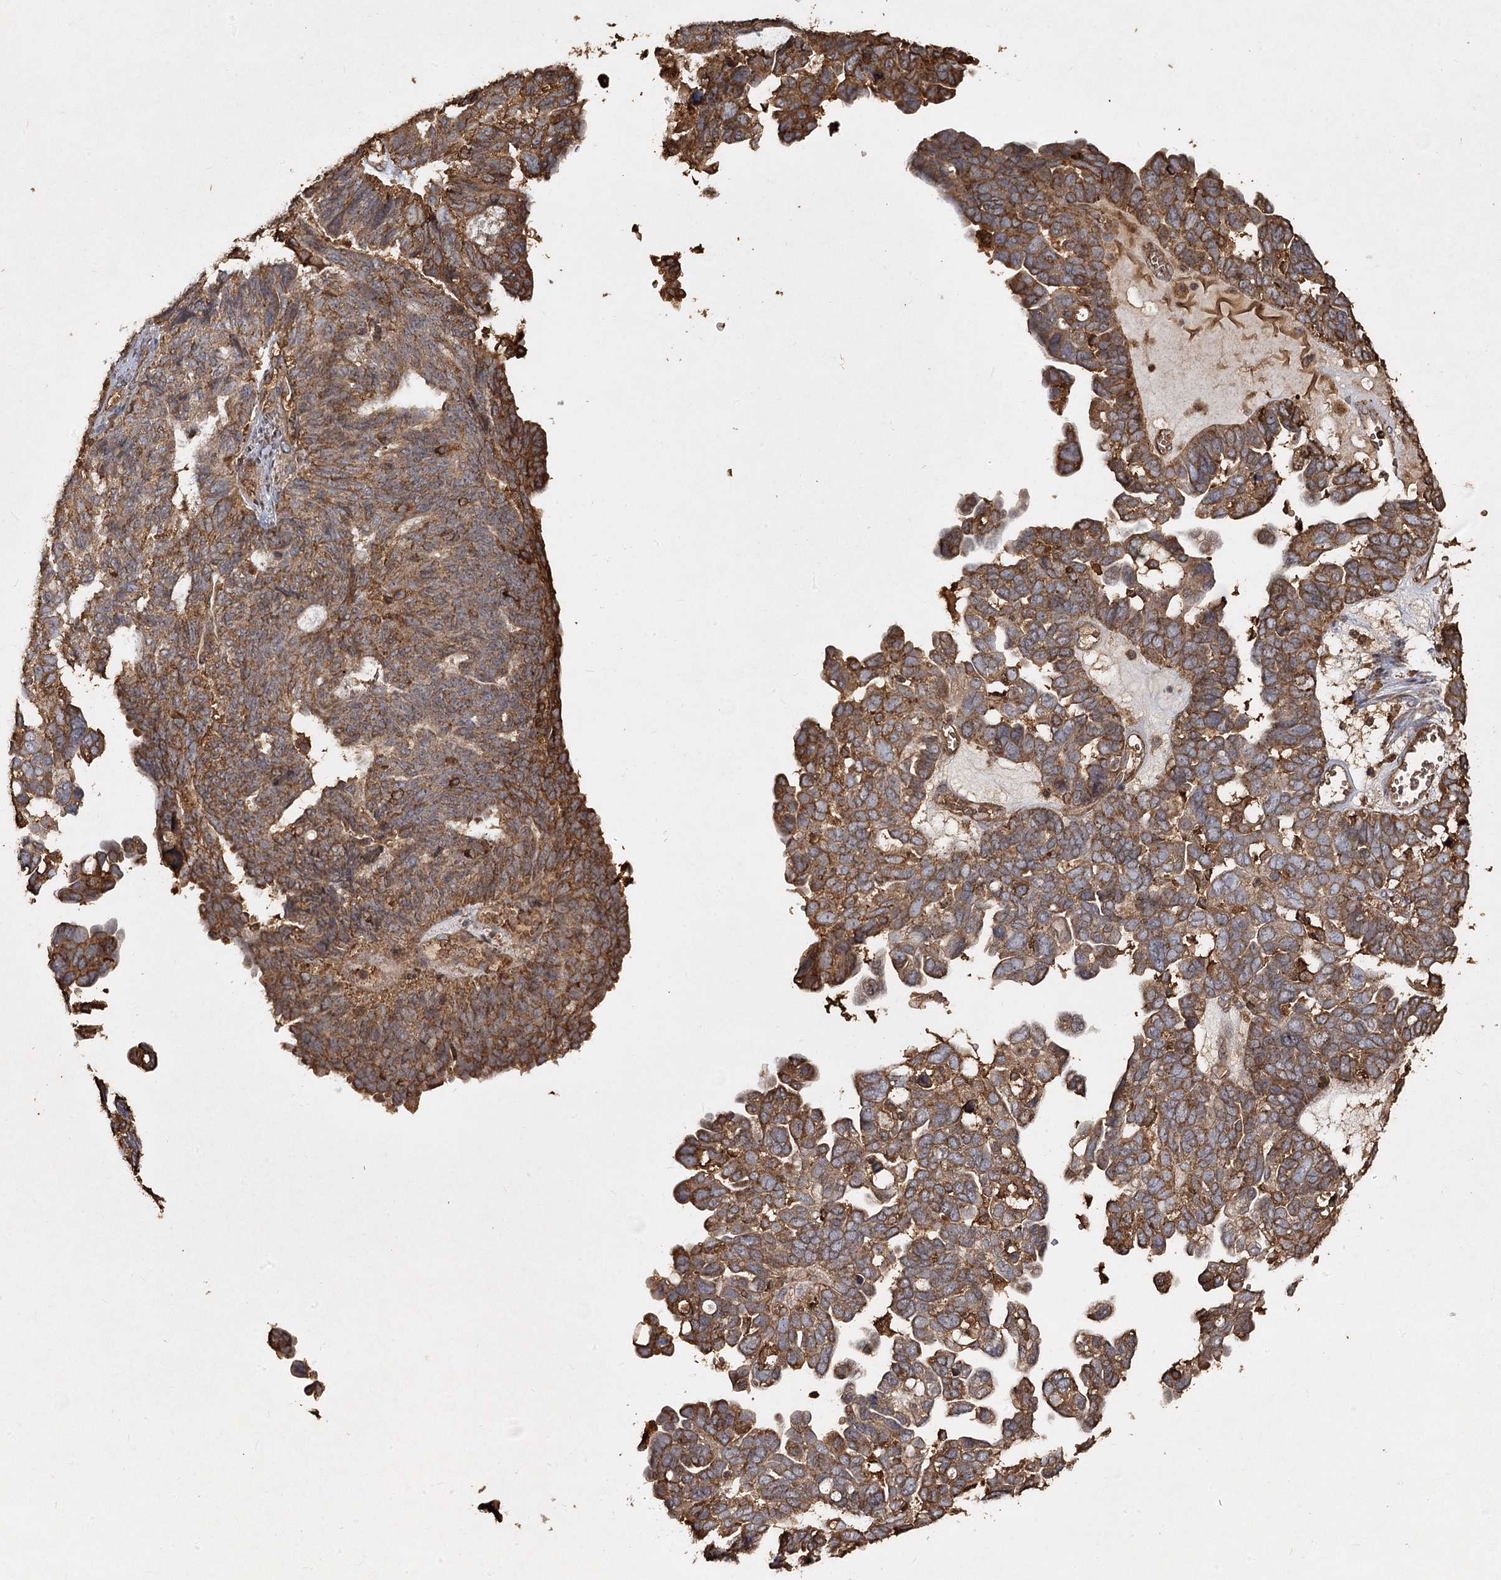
{"staining": {"intensity": "moderate", "quantity": ">75%", "location": "cytoplasmic/membranous"}, "tissue": "ovarian cancer", "cell_type": "Tumor cells", "image_type": "cancer", "snomed": [{"axis": "morphology", "description": "Cystadenocarcinoma, serous, NOS"}, {"axis": "topography", "description": "Ovary"}], "caption": "Protein expression analysis of human ovarian cancer (serous cystadenocarcinoma) reveals moderate cytoplasmic/membranous expression in approximately >75% of tumor cells.", "gene": "PIK3C2A", "patient": {"sex": "female", "age": 79}}